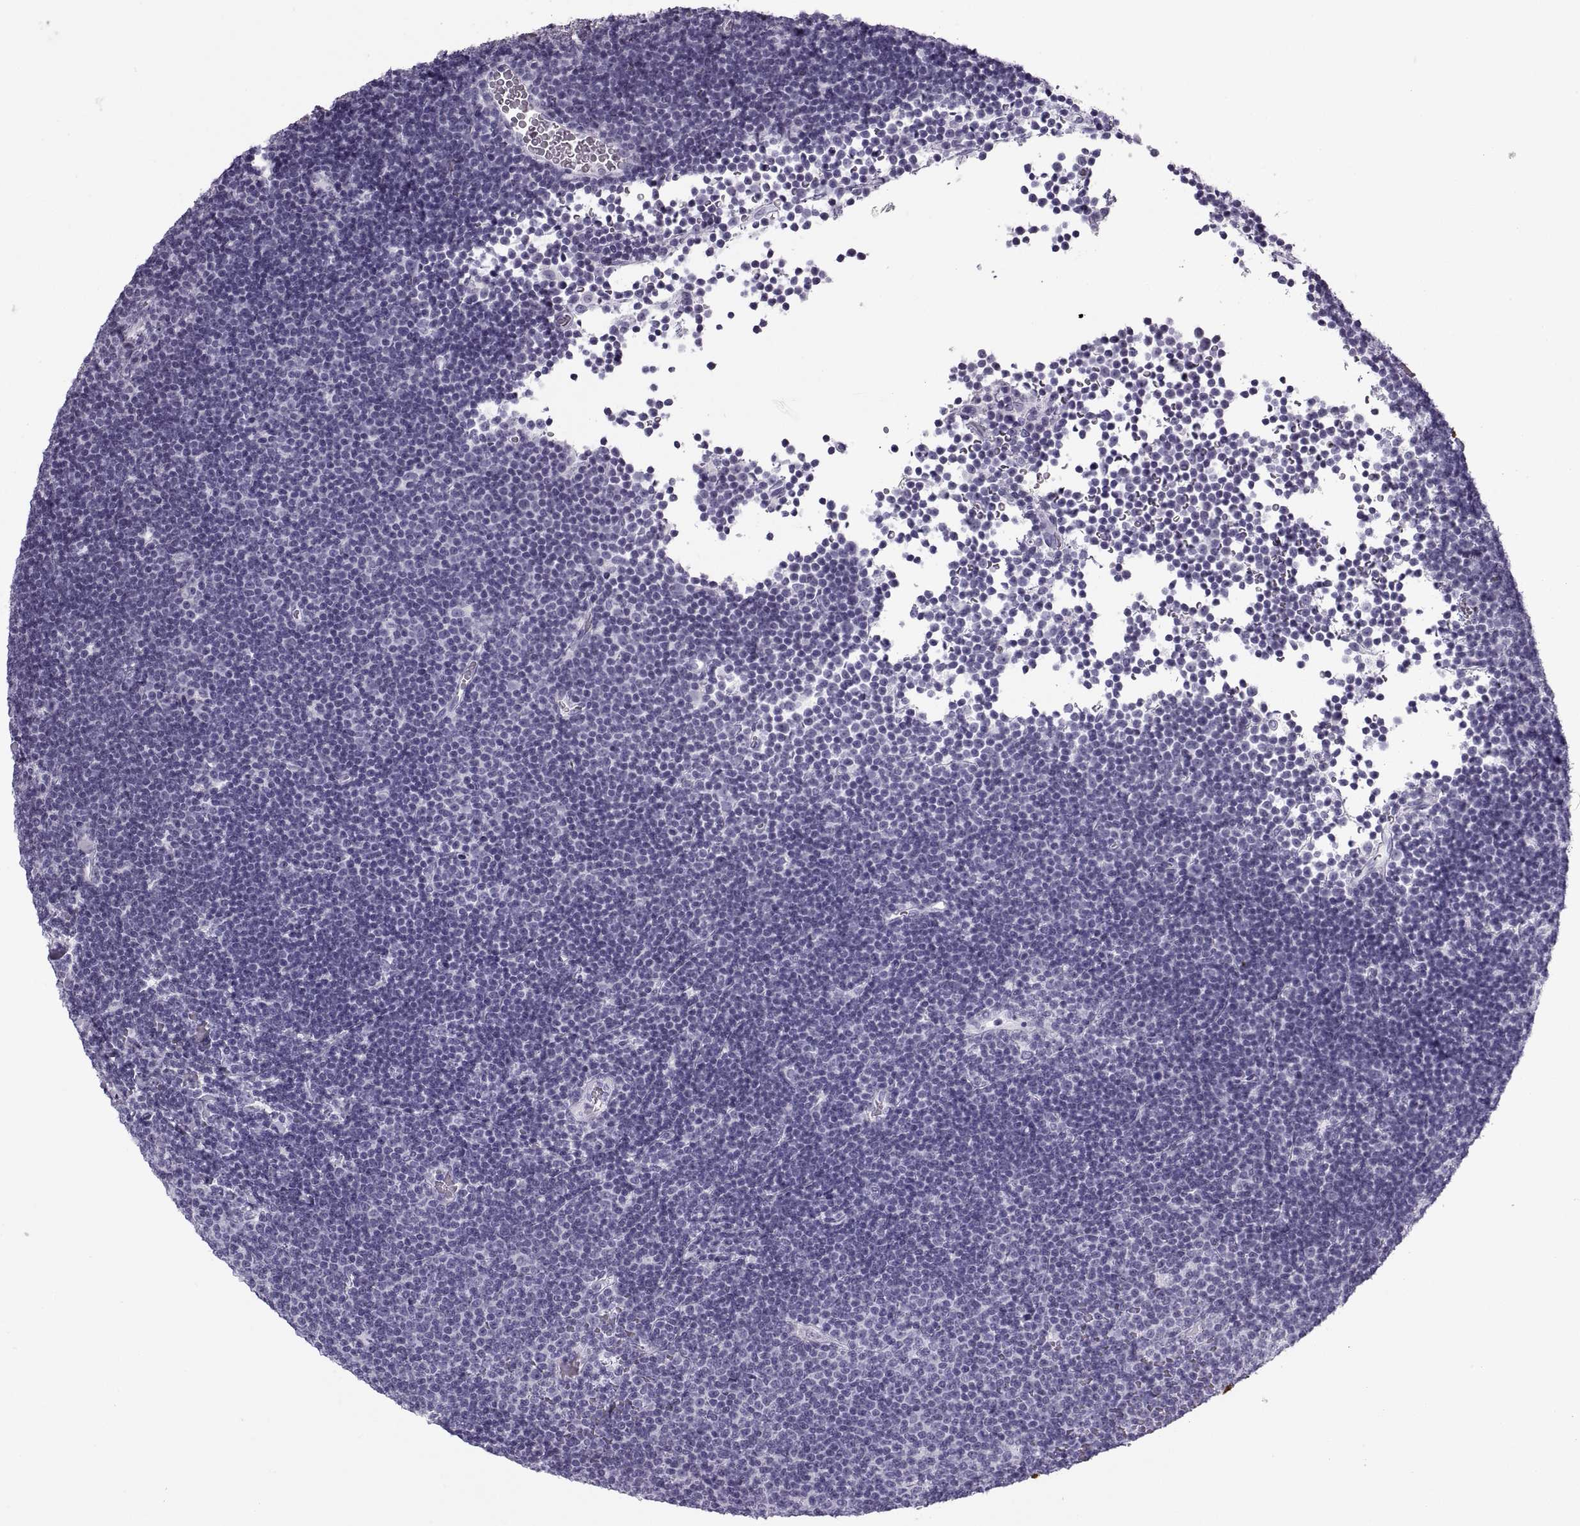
{"staining": {"intensity": "negative", "quantity": "none", "location": "none"}, "tissue": "lymphoma", "cell_type": "Tumor cells", "image_type": "cancer", "snomed": [{"axis": "morphology", "description": "Malignant lymphoma, non-Hodgkin's type, Low grade"}, {"axis": "topography", "description": "Brain"}], "caption": "Tumor cells show no significant expression in lymphoma.", "gene": "RLBP1", "patient": {"sex": "female", "age": 66}}